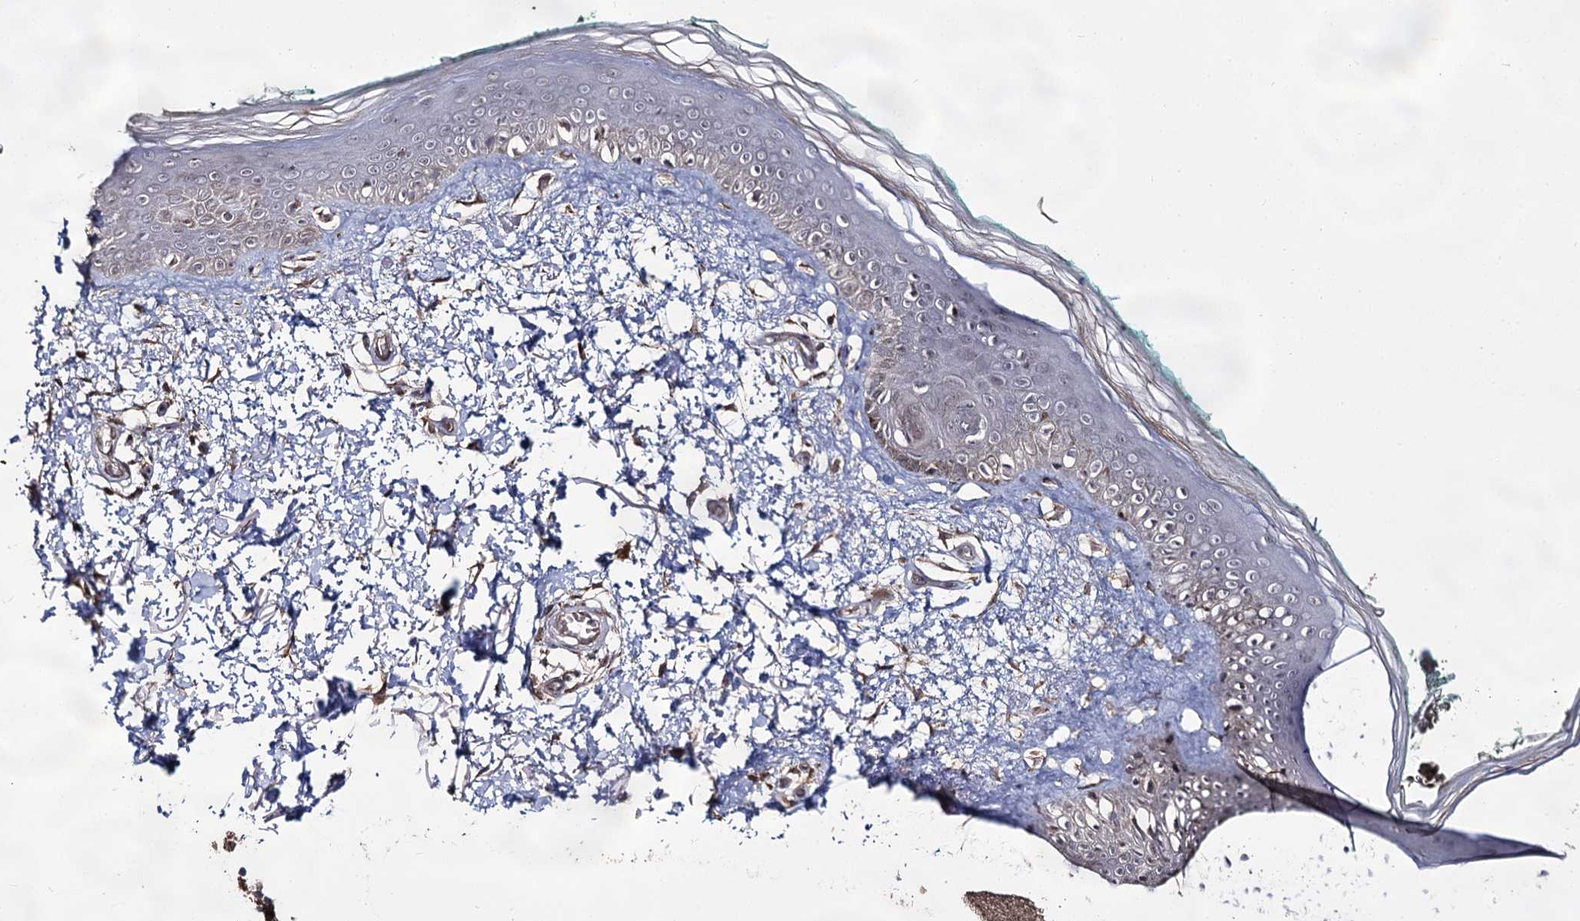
{"staining": {"intensity": "weak", "quantity": ">75%", "location": "cytoplasmic/membranous"}, "tissue": "skin", "cell_type": "Fibroblasts", "image_type": "normal", "snomed": [{"axis": "morphology", "description": "Normal tissue, NOS"}, {"axis": "topography", "description": "Skin"}], "caption": "Skin was stained to show a protein in brown. There is low levels of weak cytoplasmic/membranous staining in about >75% of fibroblasts.", "gene": "ACTR6", "patient": {"sex": "male", "age": 62}}